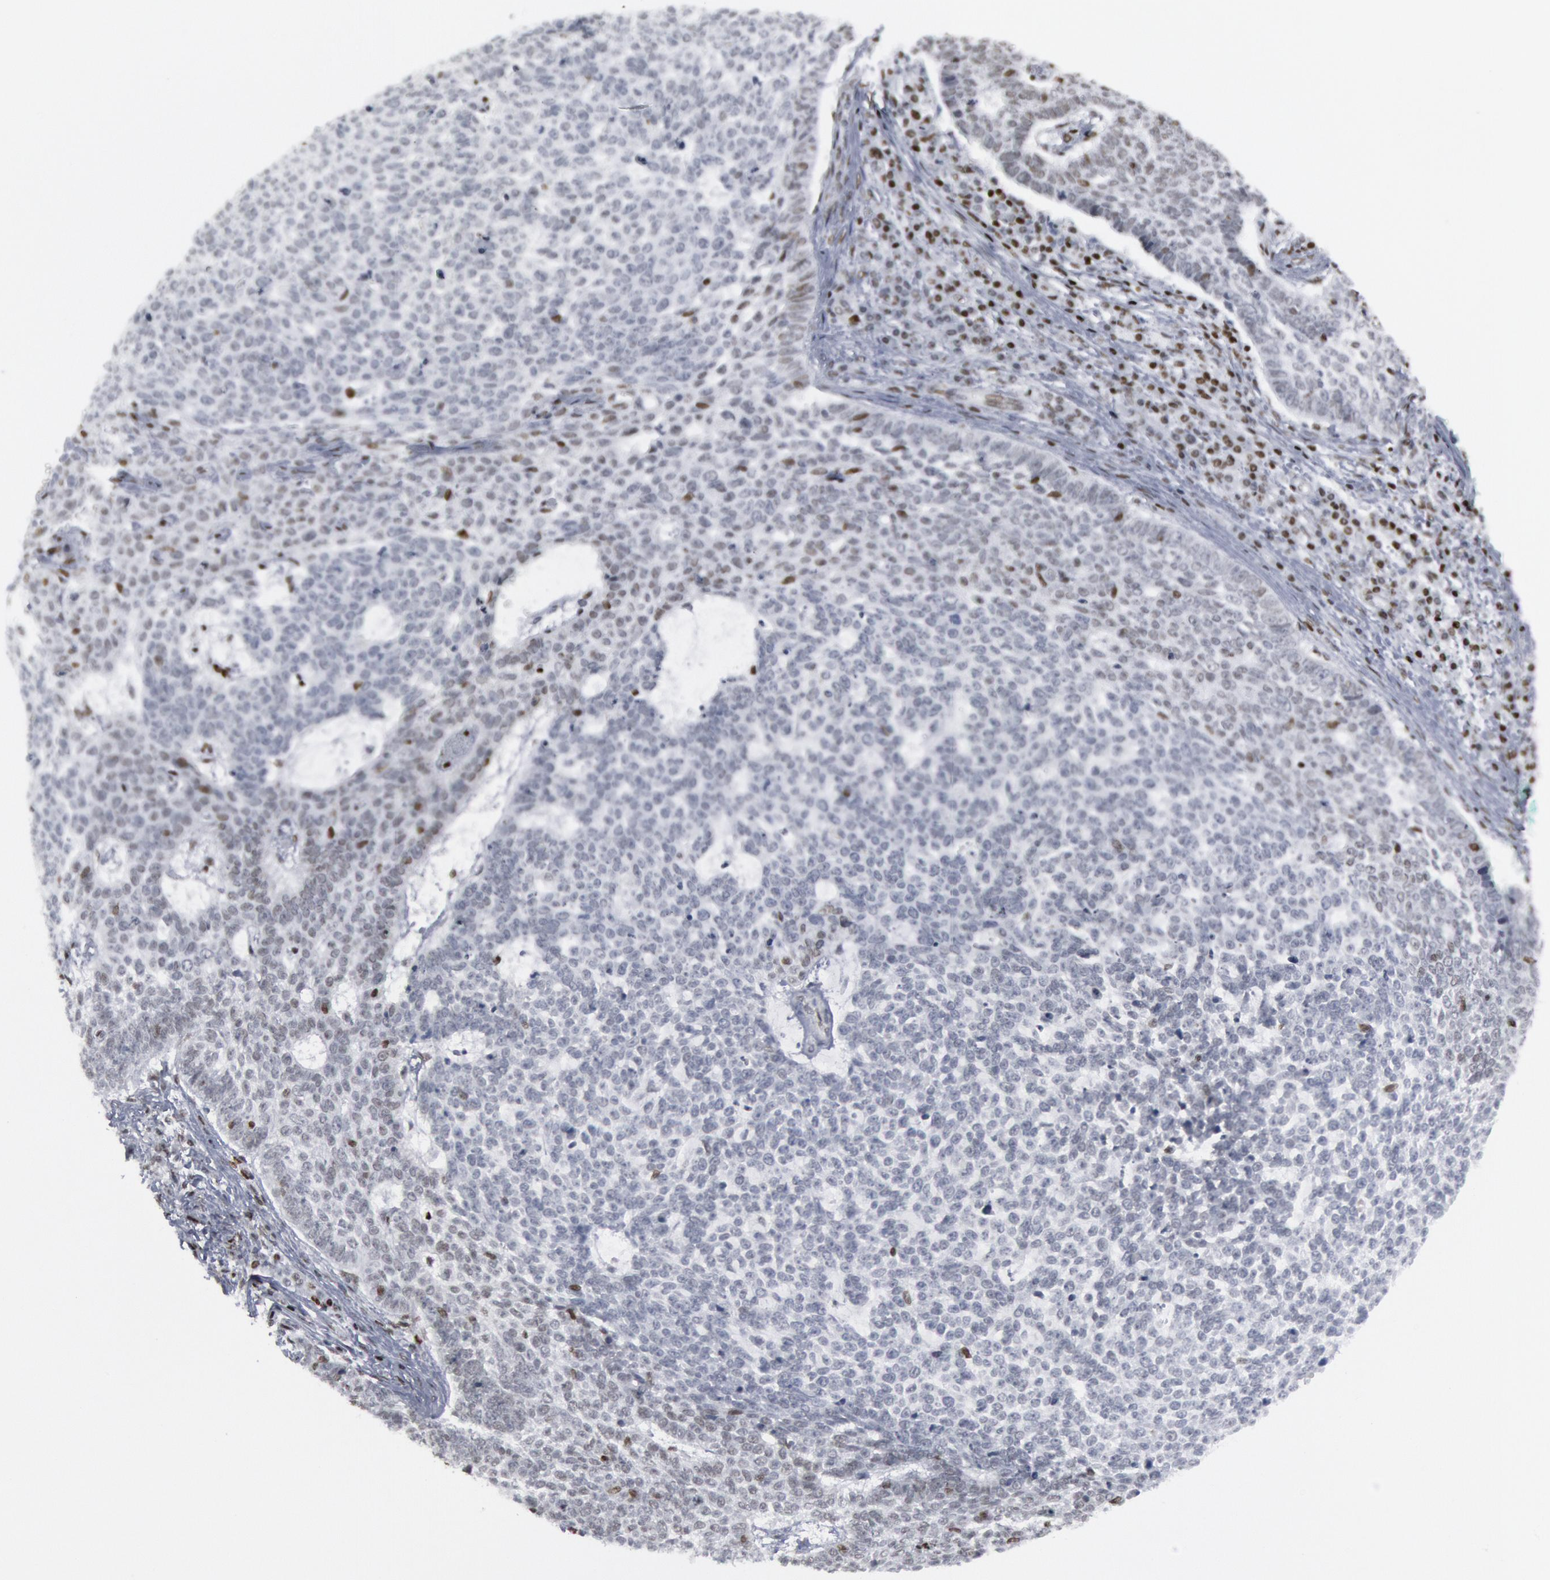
{"staining": {"intensity": "negative", "quantity": "none", "location": "none"}, "tissue": "skin cancer", "cell_type": "Tumor cells", "image_type": "cancer", "snomed": [{"axis": "morphology", "description": "Basal cell carcinoma"}, {"axis": "topography", "description": "Skin"}], "caption": "Tumor cells show no significant protein expression in skin basal cell carcinoma. Nuclei are stained in blue.", "gene": "MECP2", "patient": {"sex": "female", "age": 89}}